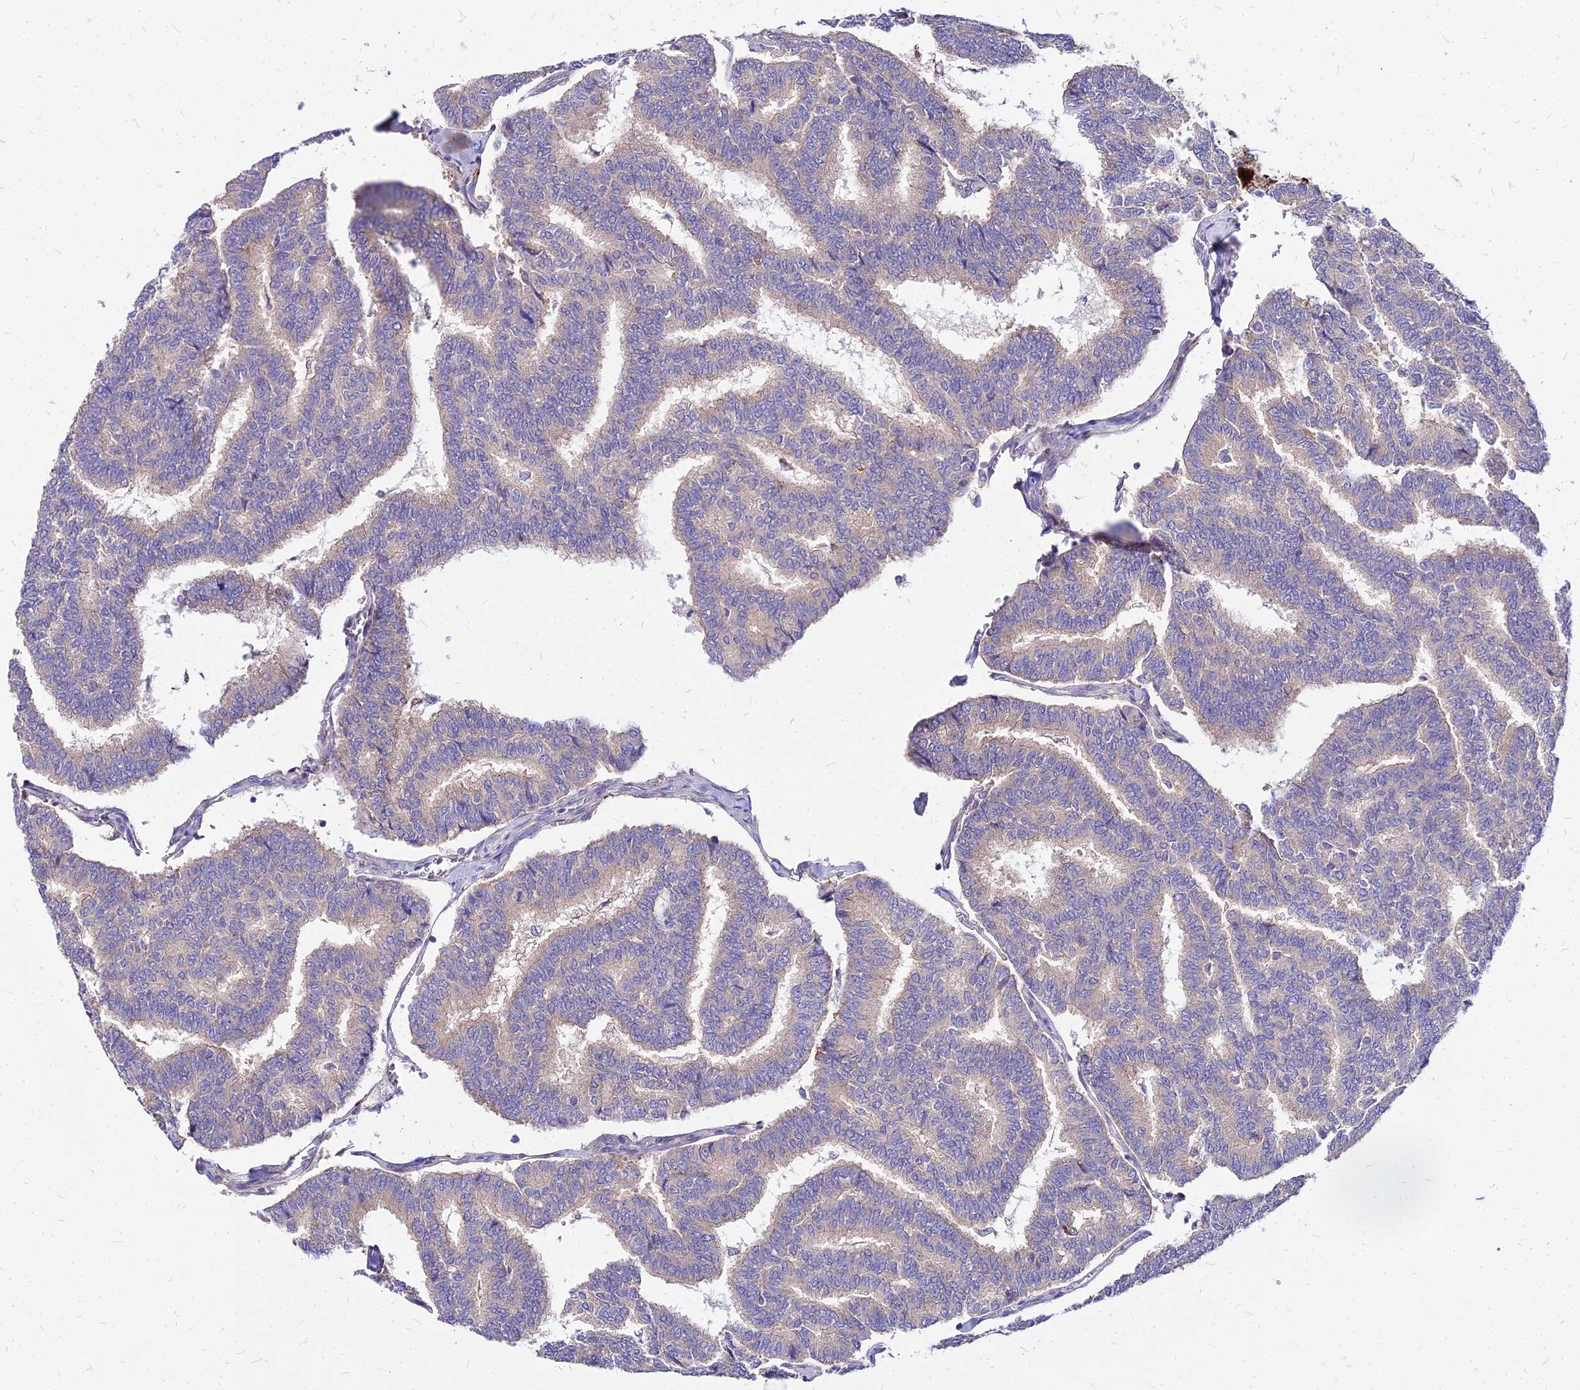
{"staining": {"intensity": "negative", "quantity": "none", "location": "none"}, "tissue": "thyroid cancer", "cell_type": "Tumor cells", "image_type": "cancer", "snomed": [{"axis": "morphology", "description": "Papillary adenocarcinoma, NOS"}, {"axis": "topography", "description": "Thyroid gland"}], "caption": "A high-resolution photomicrograph shows IHC staining of thyroid cancer (papillary adenocarcinoma), which displays no significant expression in tumor cells.", "gene": "COMMD10", "patient": {"sex": "female", "age": 35}}